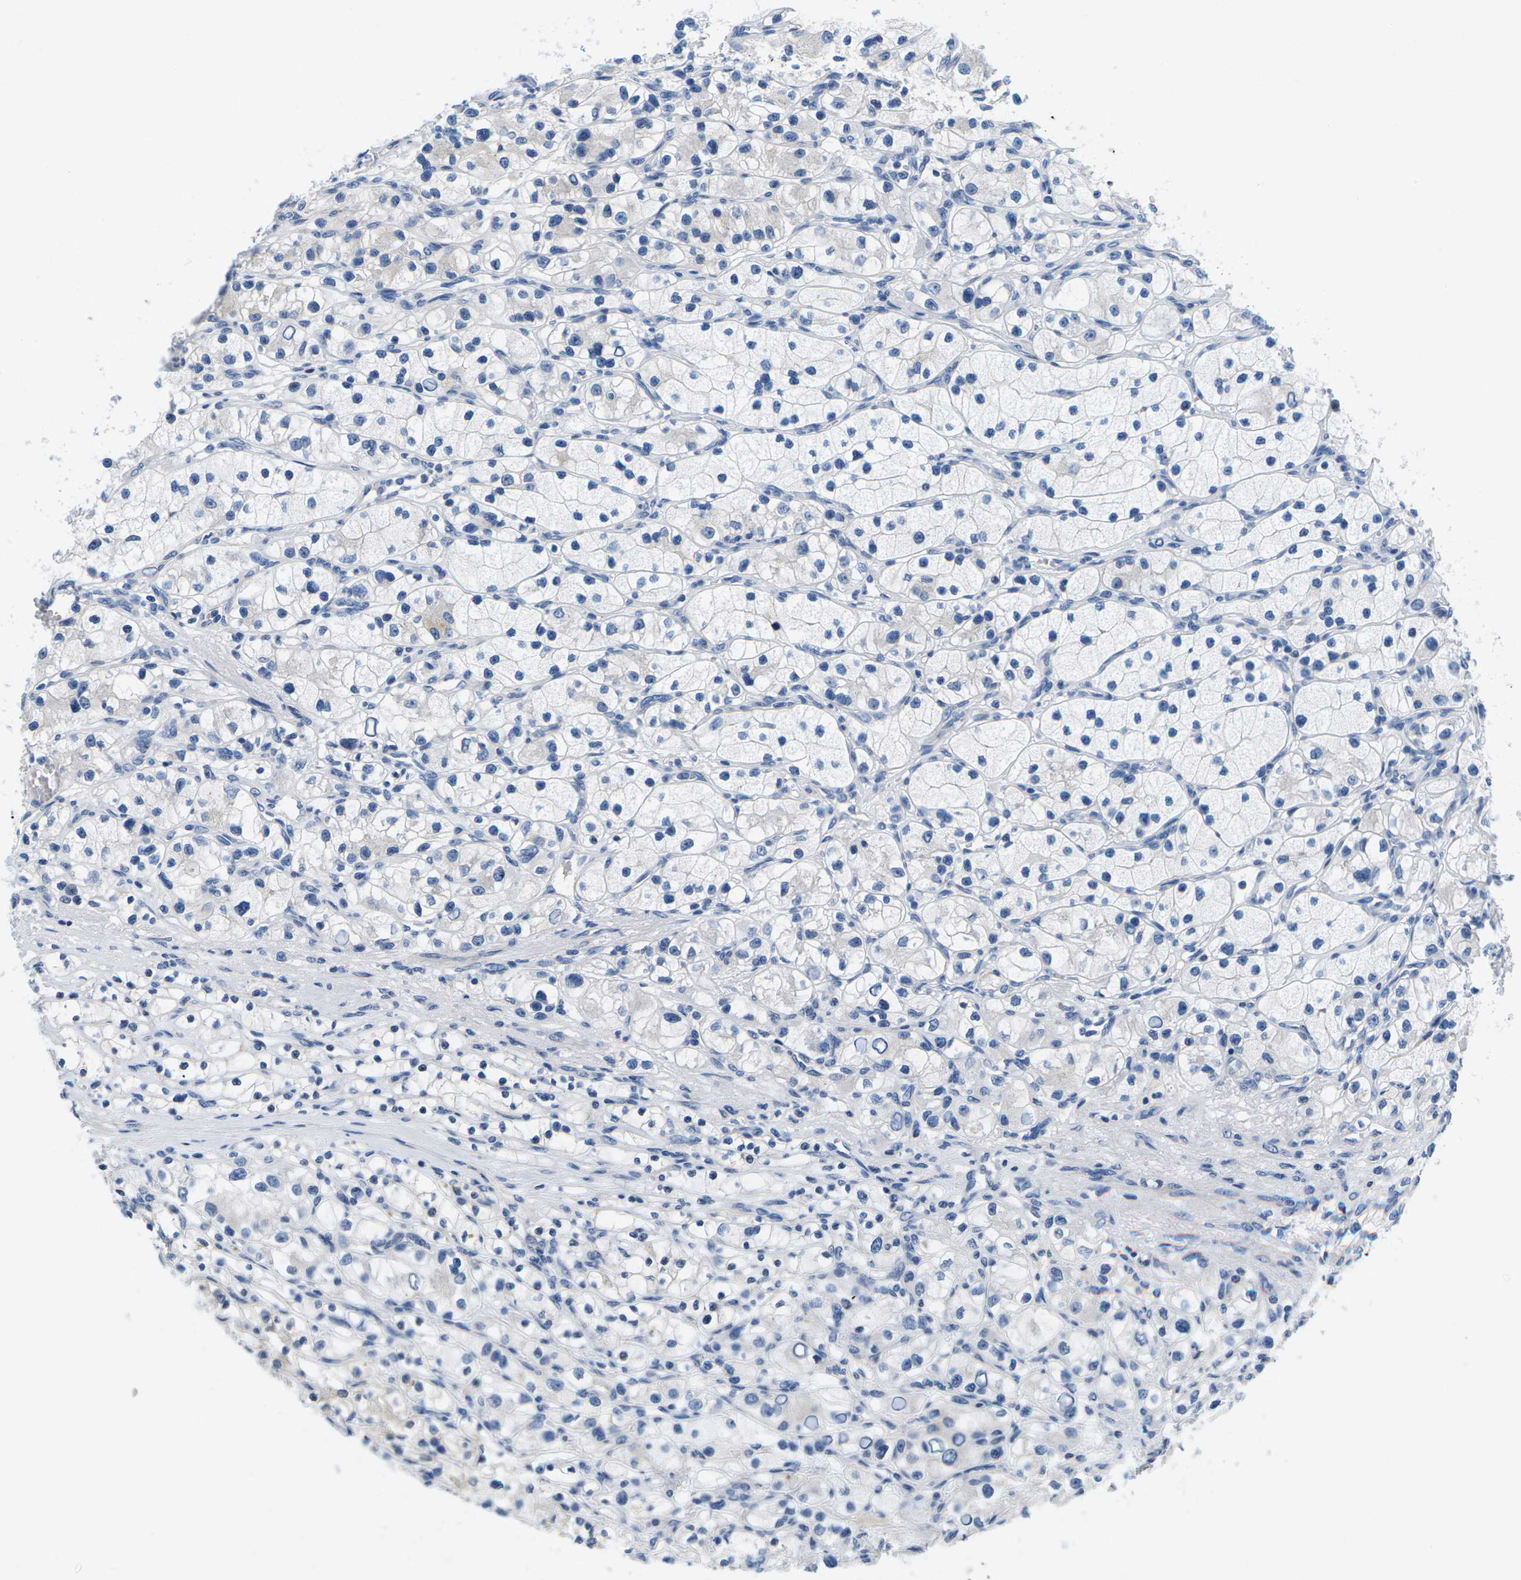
{"staining": {"intensity": "negative", "quantity": "none", "location": "none"}, "tissue": "renal cancer", "cell_type": "Tumor cells", "image_type": "cancer", "snomed": [{"axis": "morphology", "description": "Adenocarcinoma, NOS"}, {"axis": "topography", "description": "Kidney"}], "caption": "Image shows no protein positivity in tumor cells of renal cancer tissue.", "gene": "TSPAN2", "patient": {"sex": "female", "age": 57}}